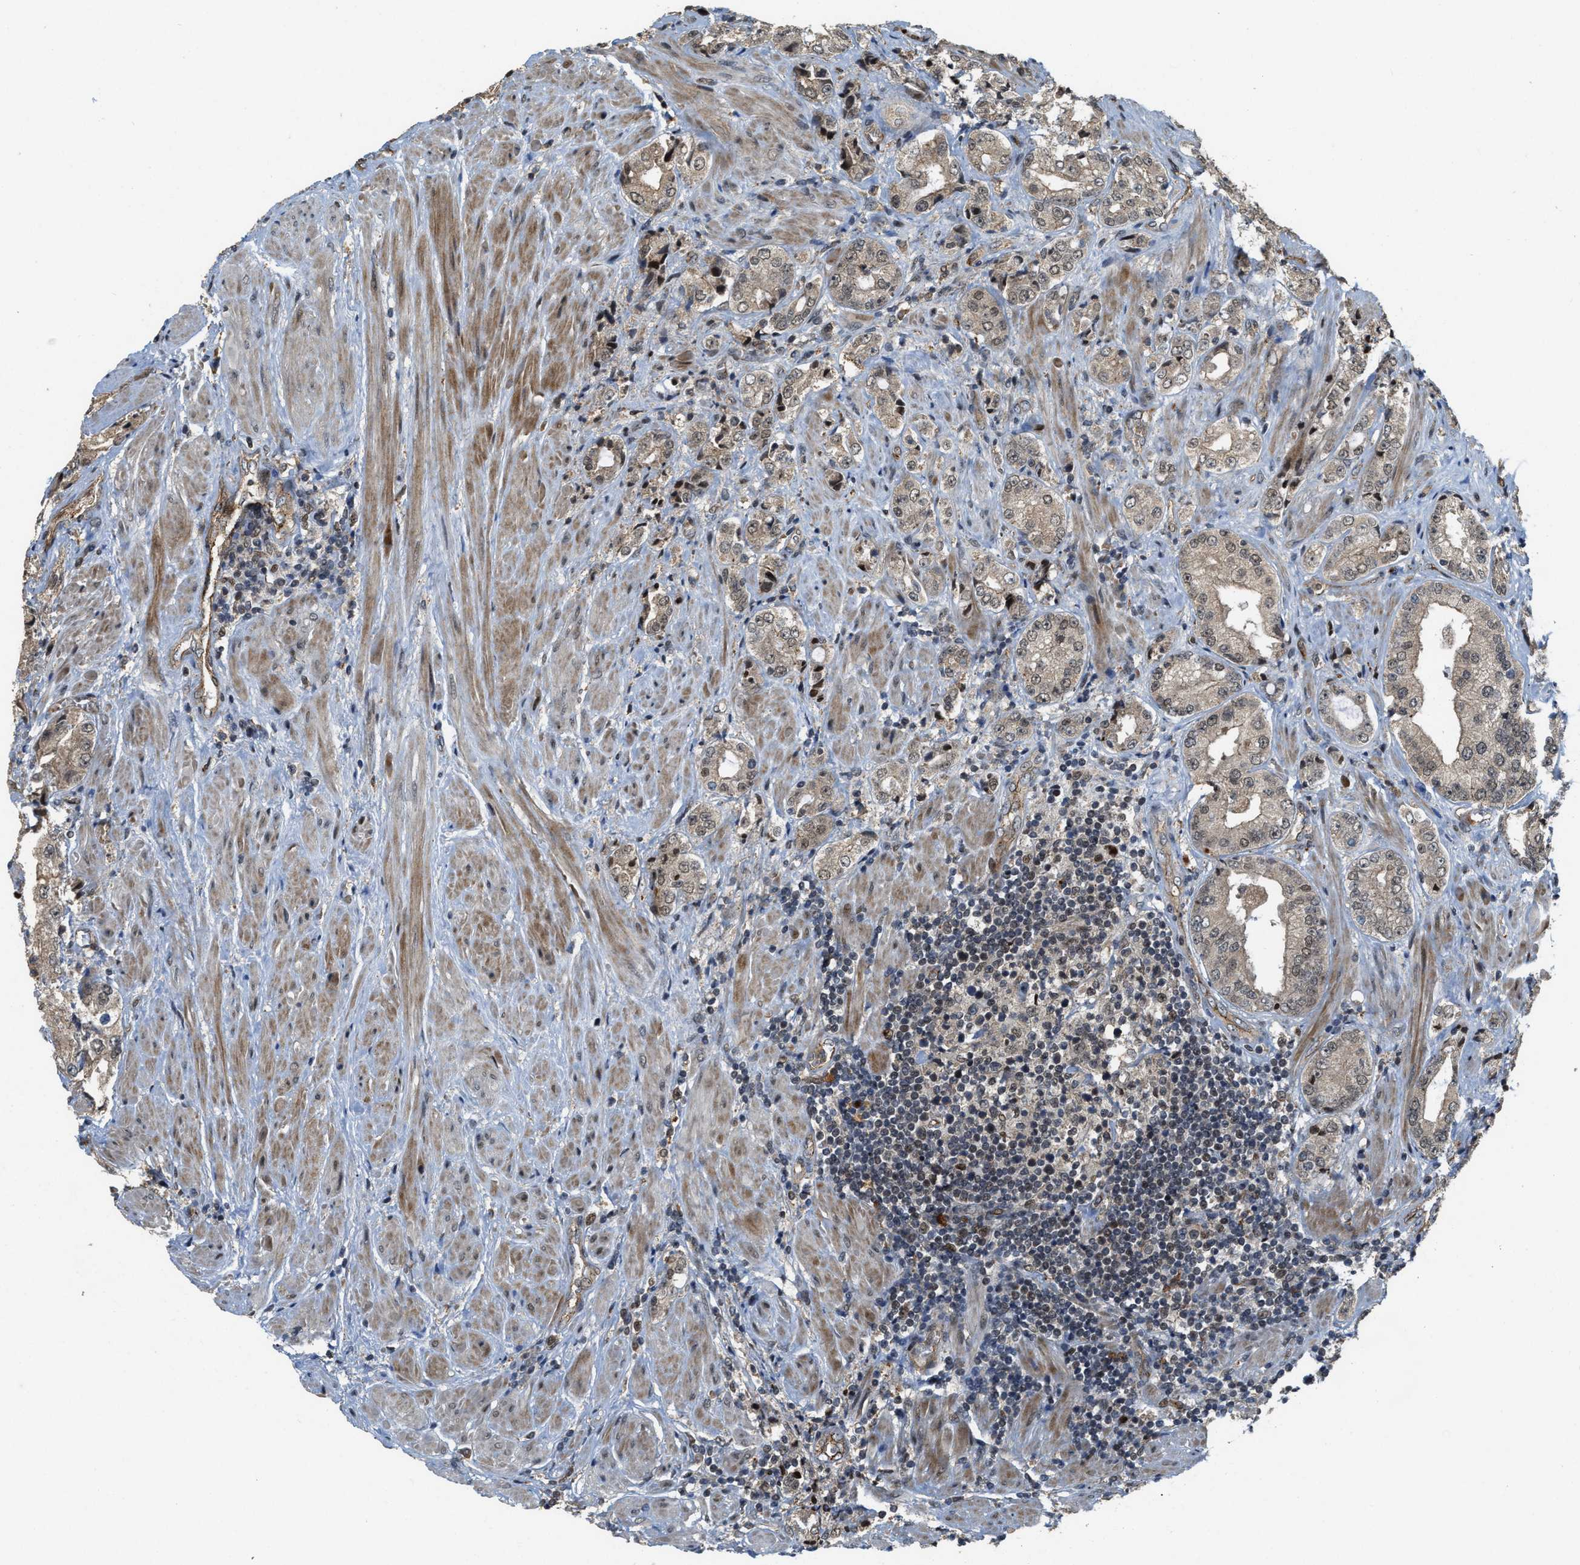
{"staining": {"intensity": "weak", "quantity": "<25%", "location": "cytoplasmic/membranous,nuclear"}, "tissue": "prostate cancer", "cell_type": "Tumor cells", "image_type": "cancer", "snomed": [{"axis": "morphology", "description": "Adenocarcinoma, High grade"}, {"axis": "topography", "description": "Prostate"}], "caption": "DAB immunohistochemical staining of human prostate adenocarcinoma (high-grade) exhibits no significant staining in tumor cells.", "gene": "DPF2", "patient": {"sex": "male", "age": 61}}